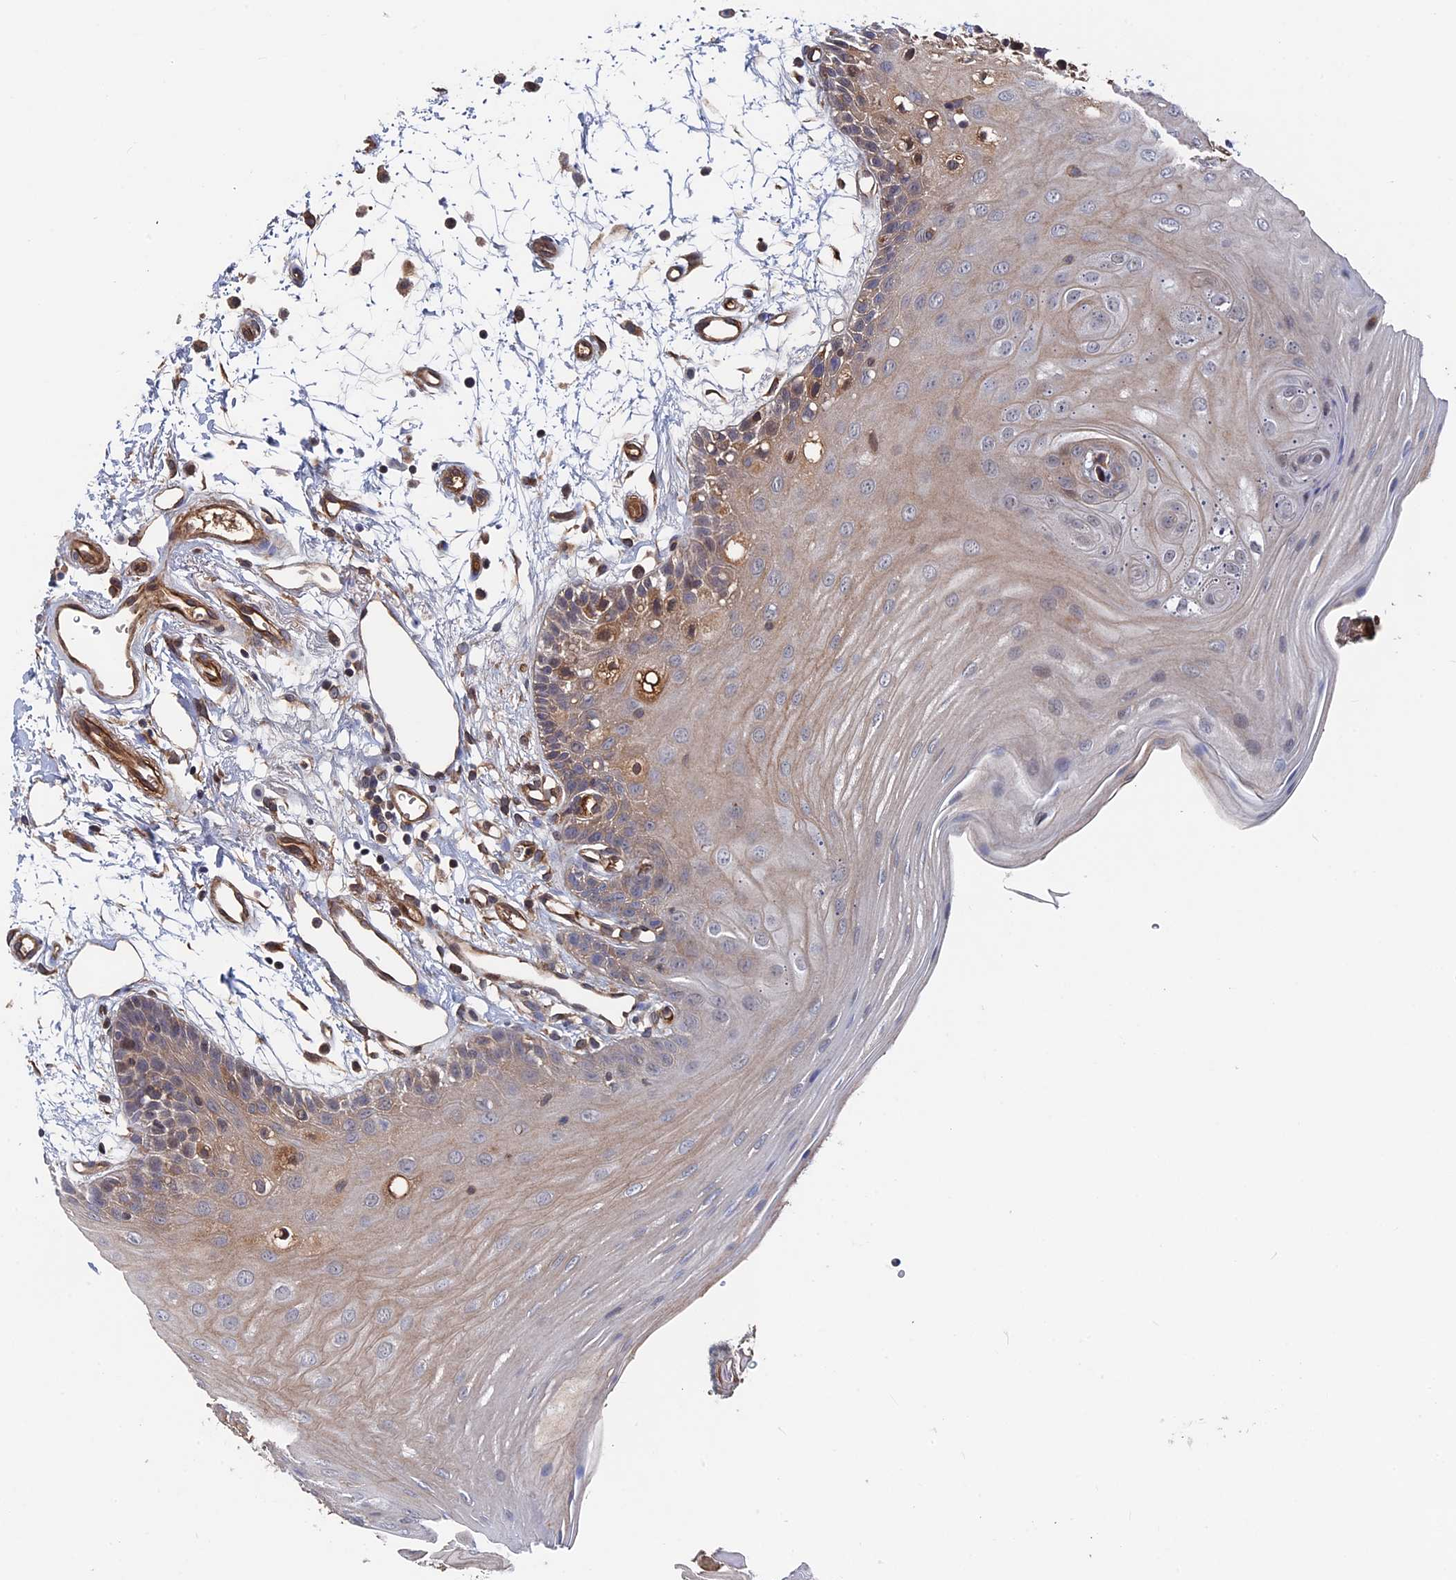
{"staining": {"intensity": "moderate", "quantity": "25%-75%", "location": "cytoplasmic/membranous"}, "tissue": "oral mucosa", "cell_type": "Squamous epithelial cells", "image_type": "normal", "snomed": [{"axis": "morphology", "description": "Normal tissue, NOS"}, {"axis": "topography", "description": "Oral tissue"}, {"axis": "topography", "description": "Tounge, NOS"}], "caption": "Immunohistochemical staining of normal oral mucosa demonstrates medium levels of moderate cytoplasmic/membranous positivity in about 25%-75% of squamous epithelial cells. (Stains: DAB in brown, nuclei in blue, Microscopy: brightfield microscopy at high magnification).", "gene": "RPUSD1", "patient": {"sex": "female", "age": 73}}